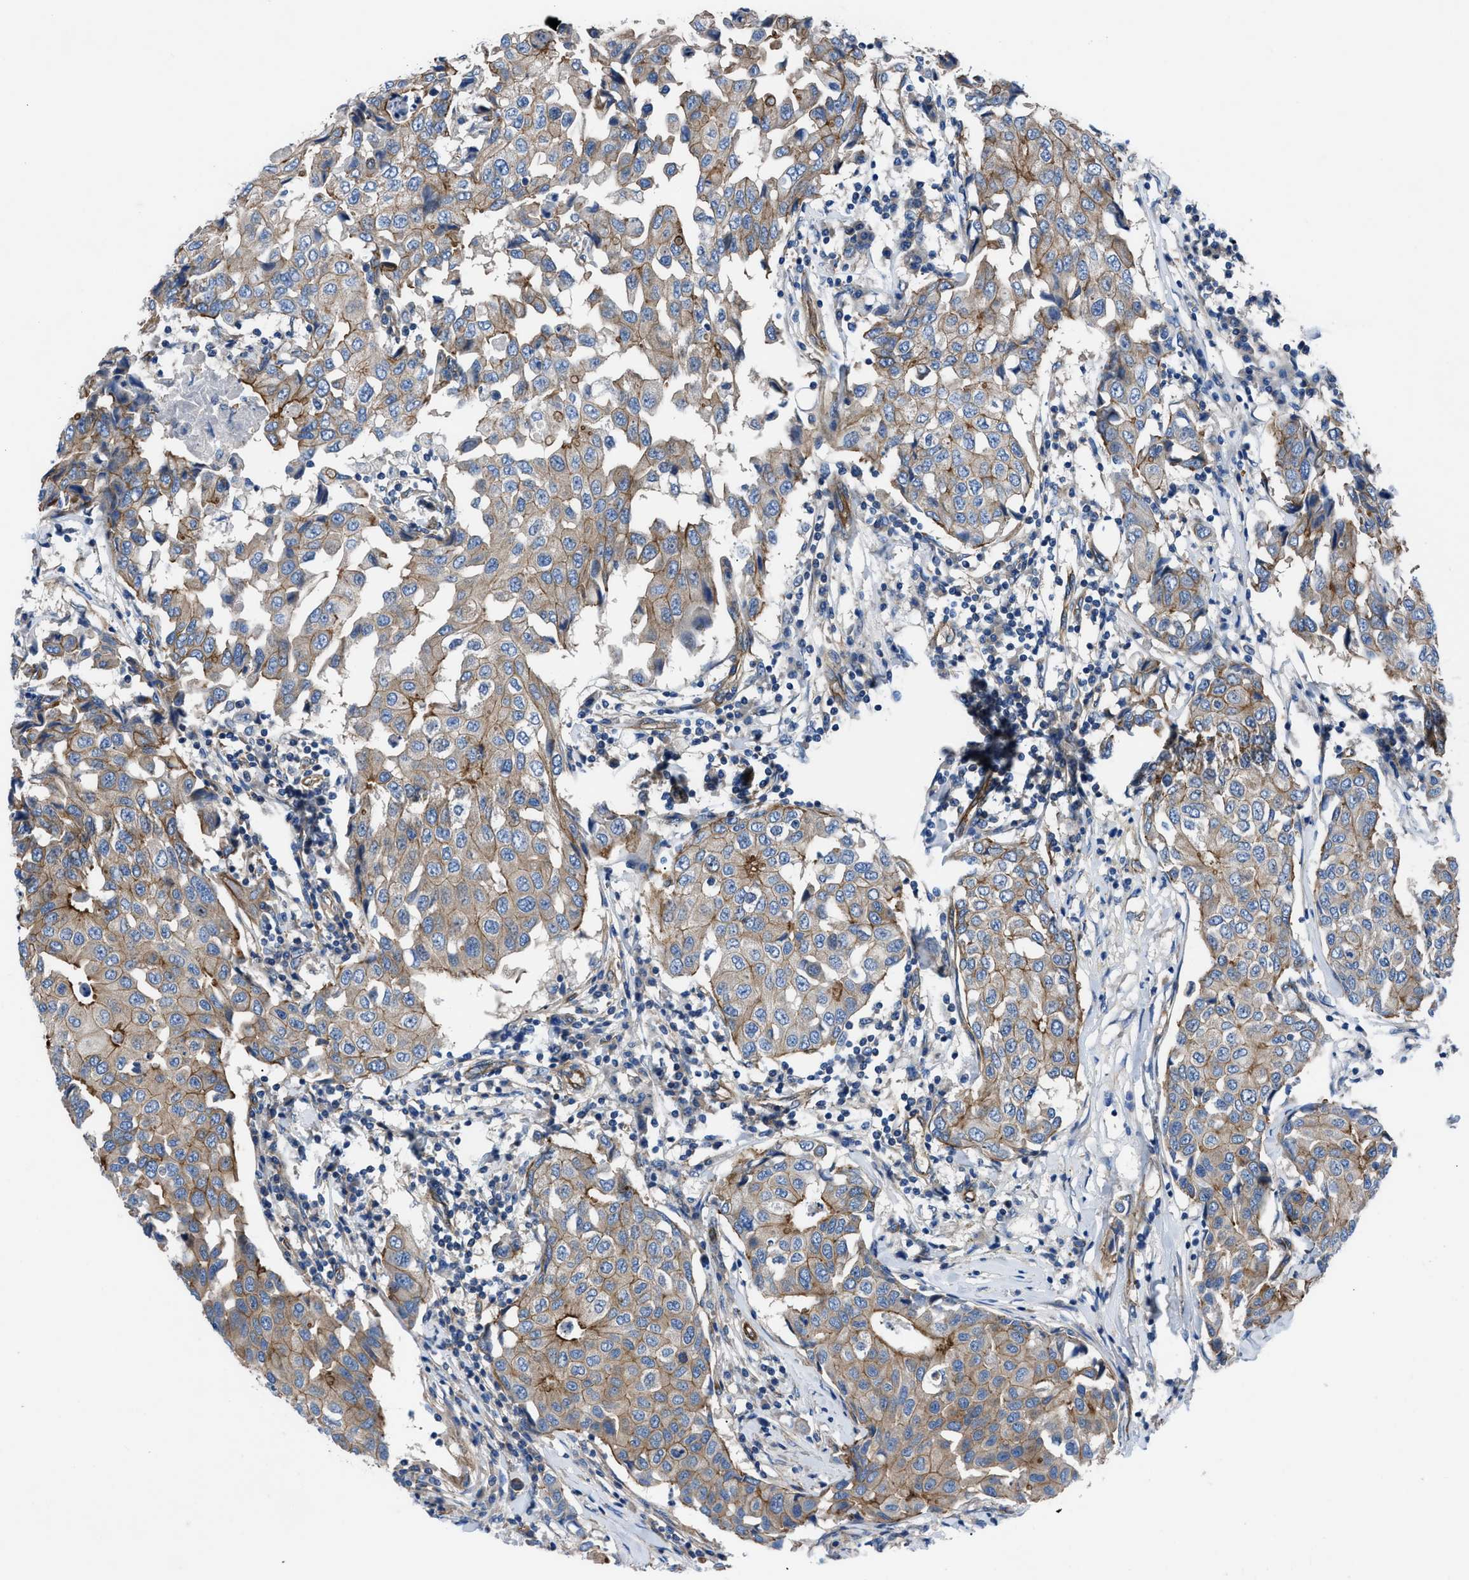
{"staining": {"intensity": "moderate", "quantity": ">75%", "location": "cytoplasmic/membranous"}, "tissue": "breast cancer", "cell_type": "Tumor cells", "image_type": "cancer", "snomed": [{"axis": "morphology", "description": "Duct carcinoma"}, {"axis": "topography", "description": "Breast"}], "caption": "Moderate cytoplasmic/membranous protein staining is appreciated in approximately >75% of tumor cells in infiltrating ductal carcinoma (breast). The staining was performed using DAB, with brown indicating positive protein expression. Nuclei are stained blue with hematoxylin.", "gene": "TRIP4", "patient": {"sex": "female", "age": 80}}